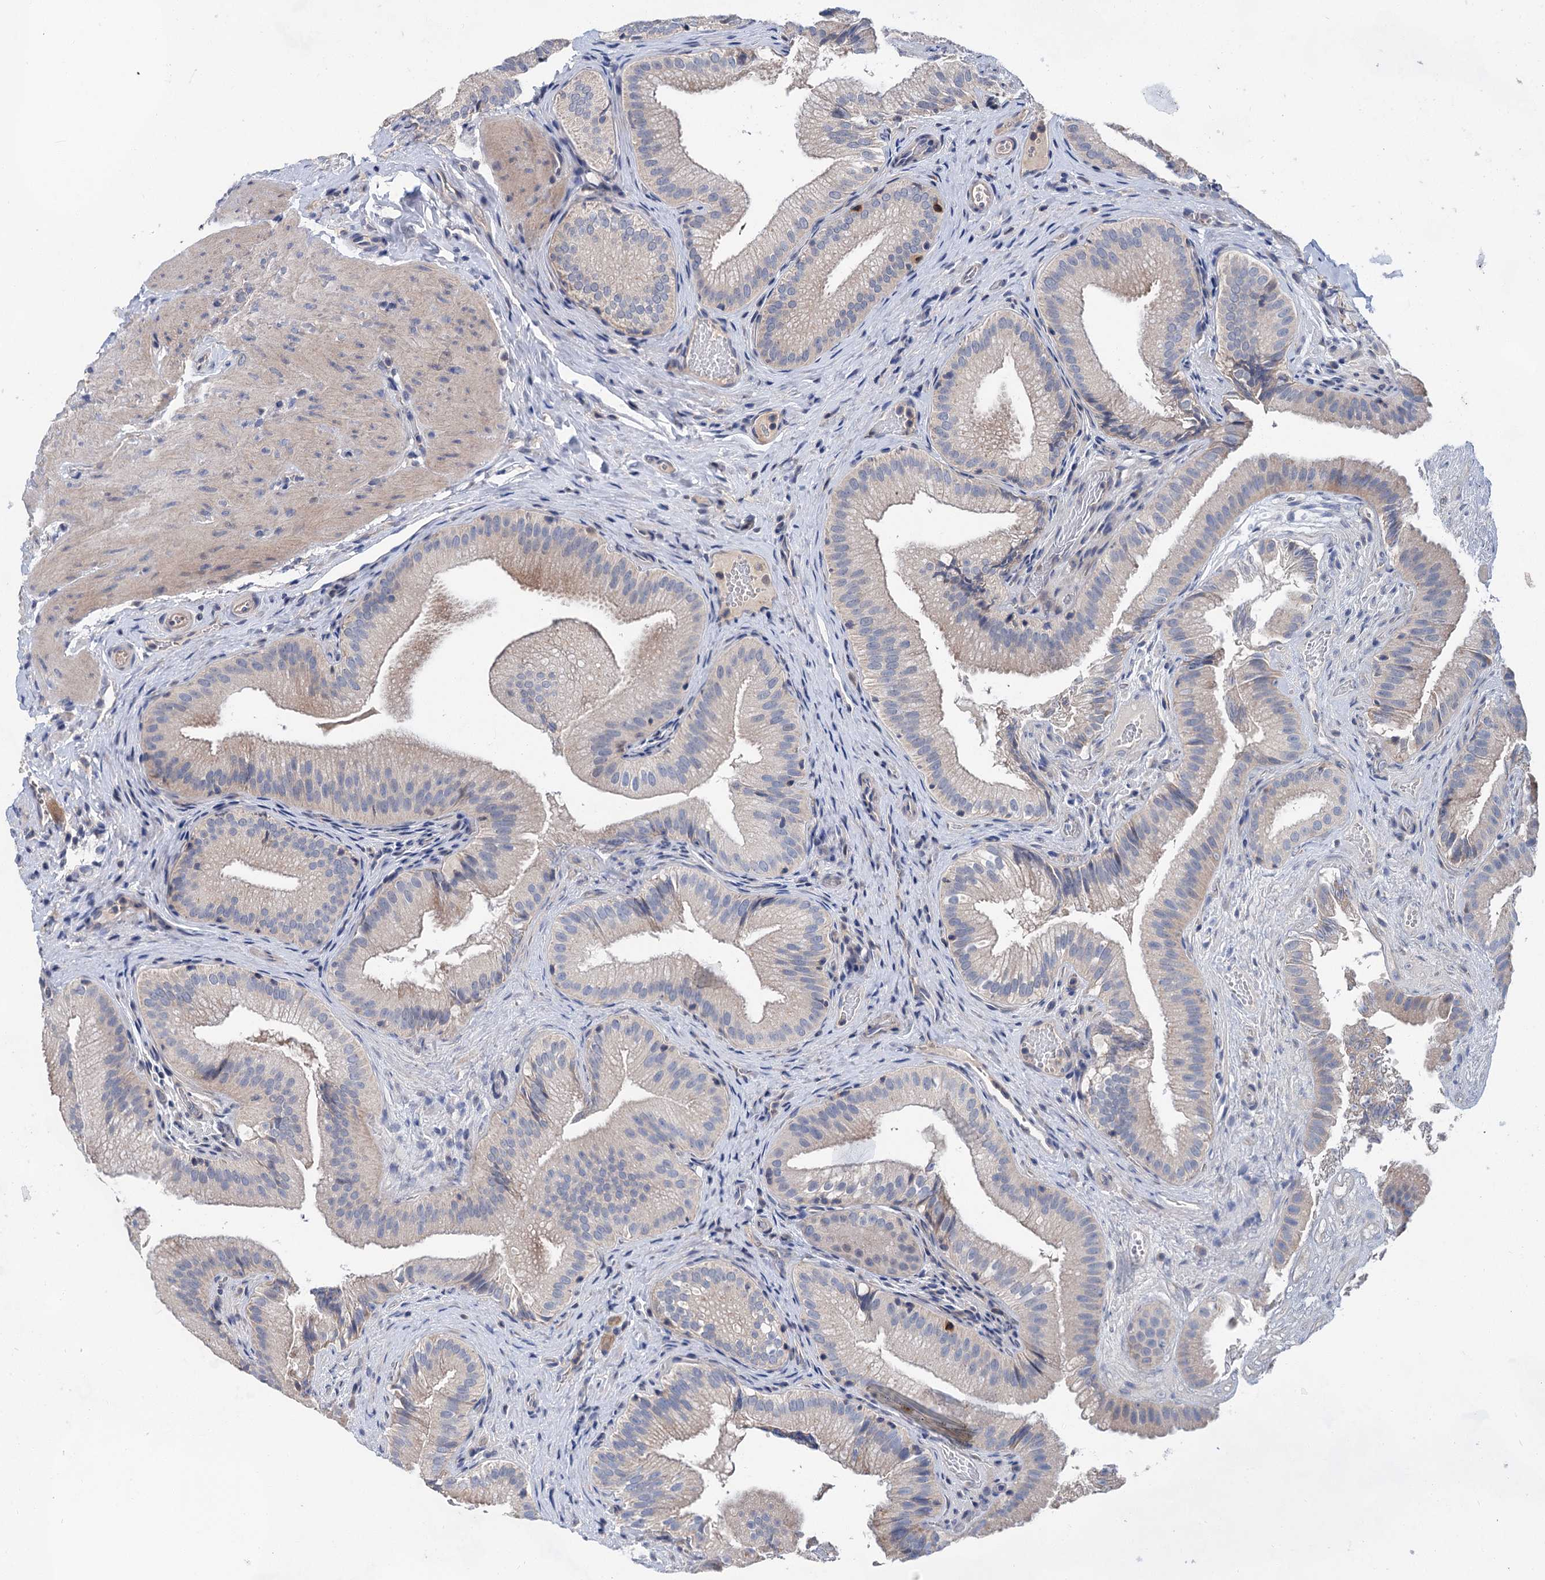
{"staining": {"intensity": "negative", "quantity": "none", "location": "none"}, "tissue": "gallbladder", "cell_type": "Glandular cells", "image_type": "normal", "snomed": [{"axis": "morphology", "description": "Normal tissue, NOS"}, {"axis": "topography", "description": "Gallbladder"}], "caption": "Benign gallbladder was stained to show a protein in brown. There is no significant staining in glandular cells.", "gene": "MORN3", "patient": {"sex": "female", "age": 30}}